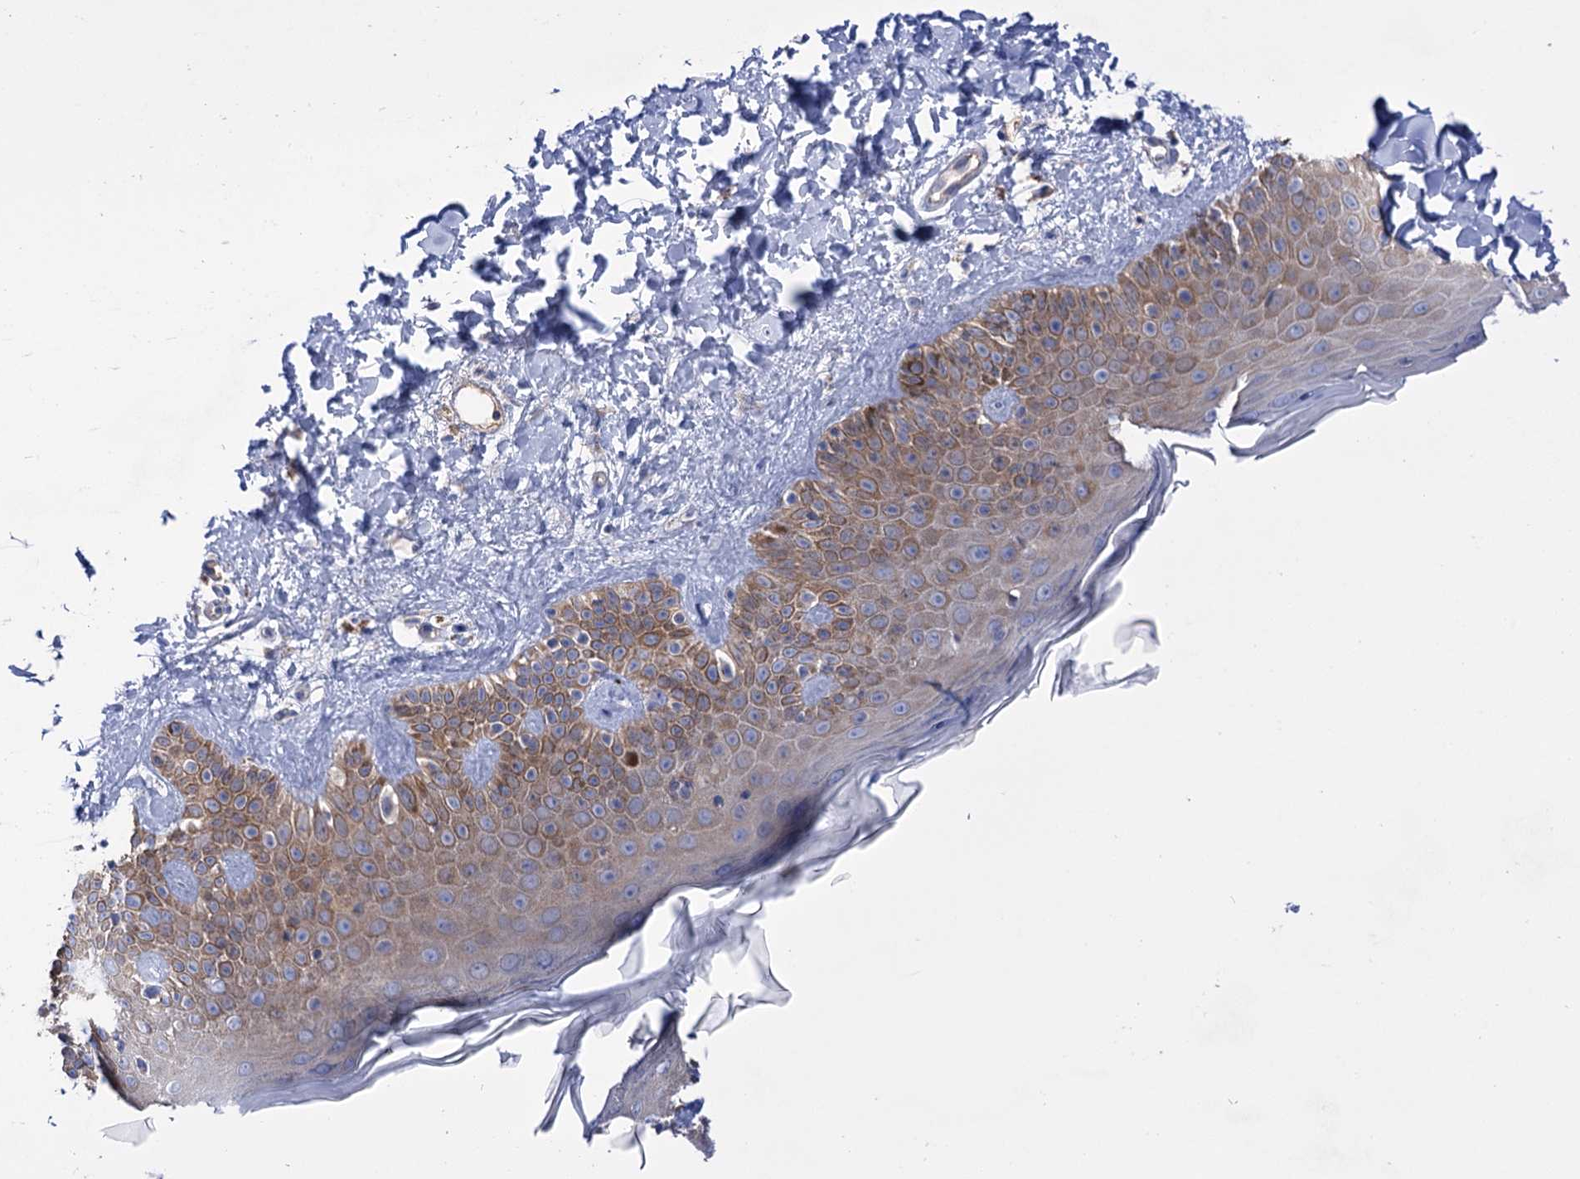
{"staining": {"intensity": "negative", "quantity": "none", "location": "none"}, "tissue": "skin", "cell_type": "Fibroblasts", "image_type": "normal", "snomed": [{"axis": "morphology", "description": "Normal tissue, NOS"}, {"axis": "topography", "description": "Skin"}], "caption": "IHC image of unremarkable human skin stained for a protein (brown), which exhibits no staining in fibroblasts. Brightfield microscopy of IHC stained with DAB (3,3'-diaminobenzidine) (brown) and hematoxylin (blue), captured at high magnification.", "gene": "BBS4", "patient": {"sex": "male", "age": 52}}